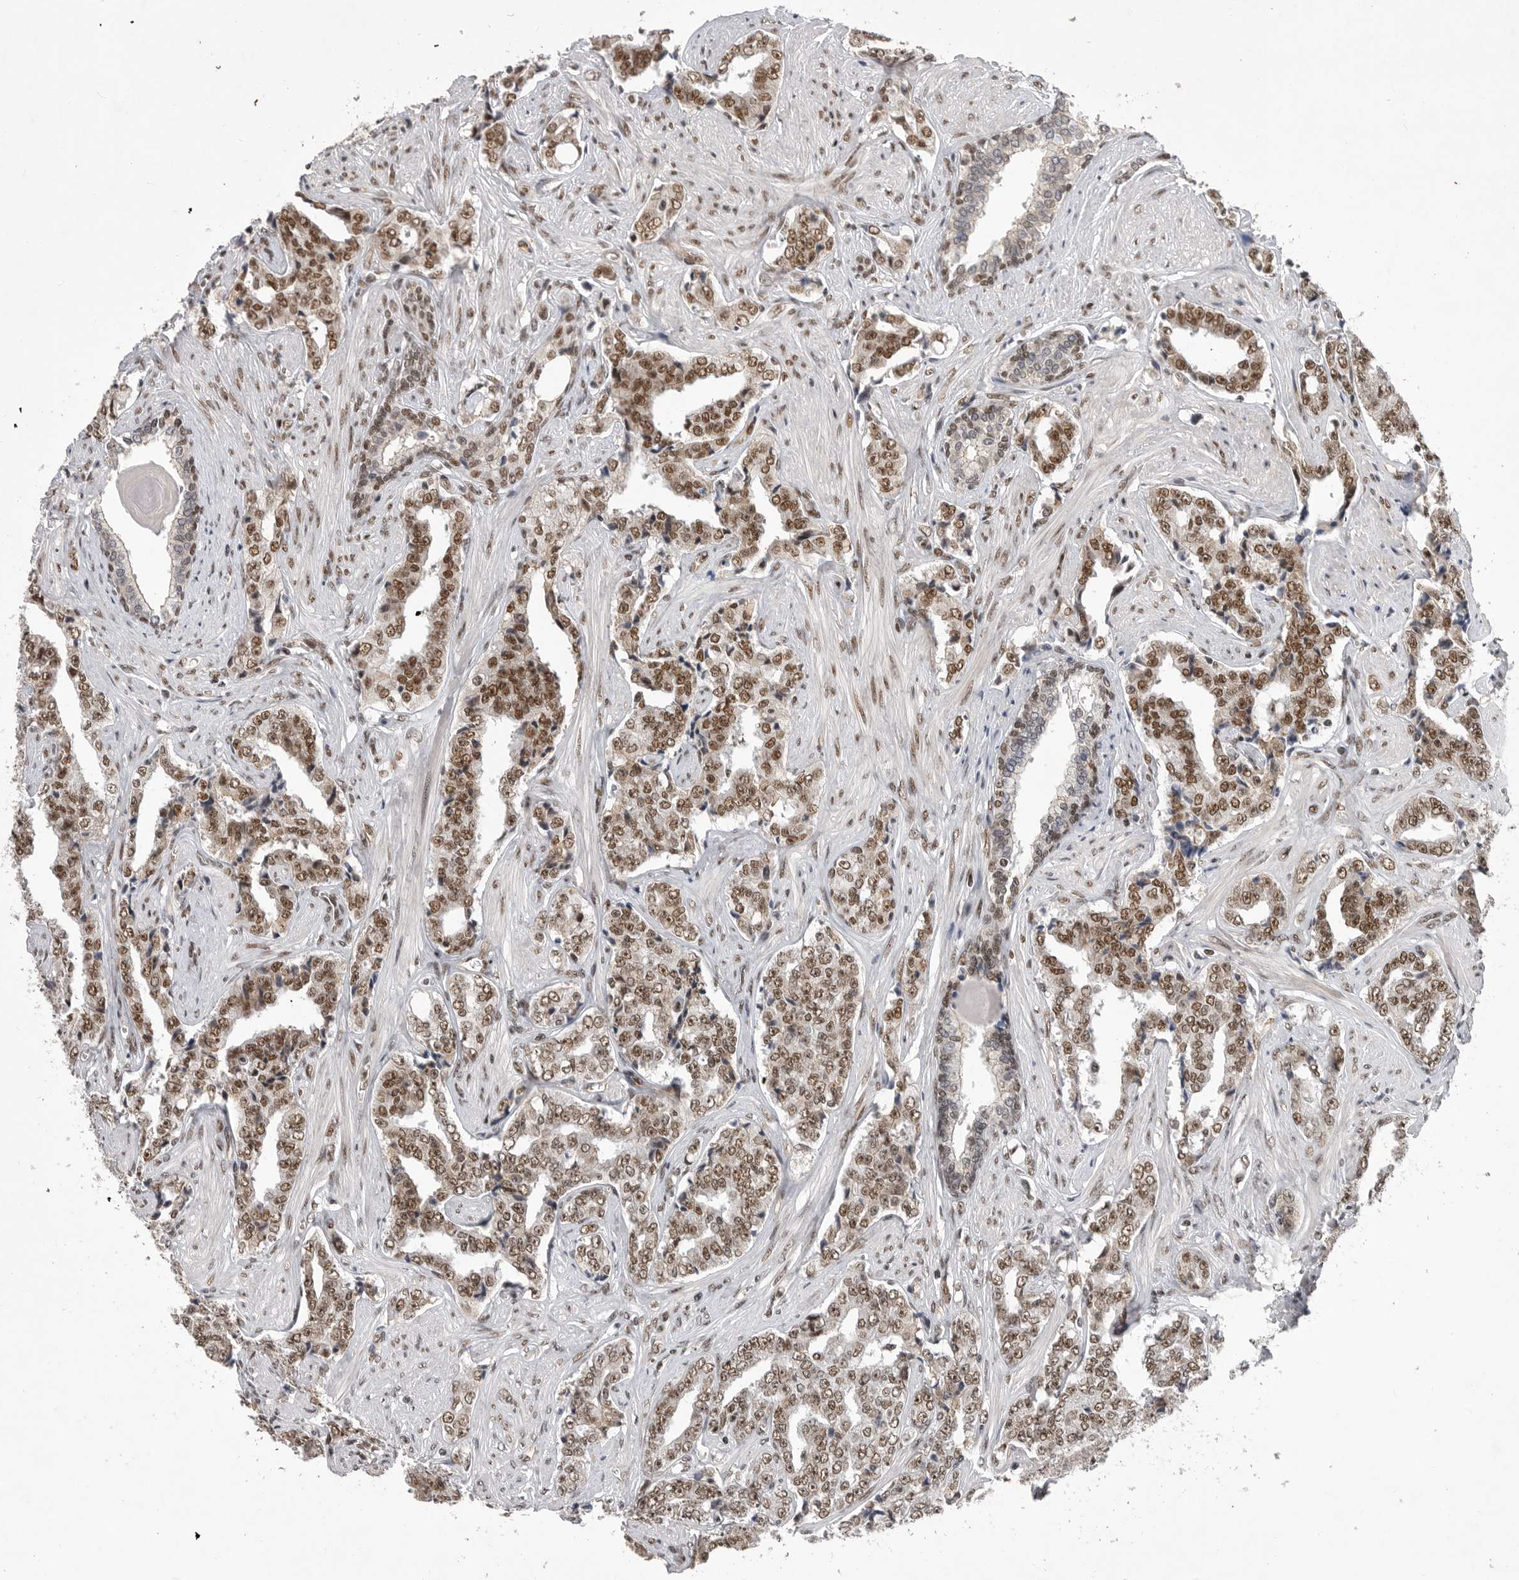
{"staining": {"intensity": "moderate", "quantity": ">75%", "location": "nuclear"}, "tissue": "prostate cancer", "cell_type": "Tumor cells", "image_type": "cancer", "snomed": [{"axis": "morphology", "description": "Adenocarcinoma, High grade"}, {"axis": "topography", "description": "Prostate"}], "caption": "Protein analysis of adenocarcinoma (high-grade) (prostate) tissue displays moderate nuclear positivity in approximately >75% of tumor cells.", "gene": "PPP1R8", "patient": {"sex": "male", "age": 71}}